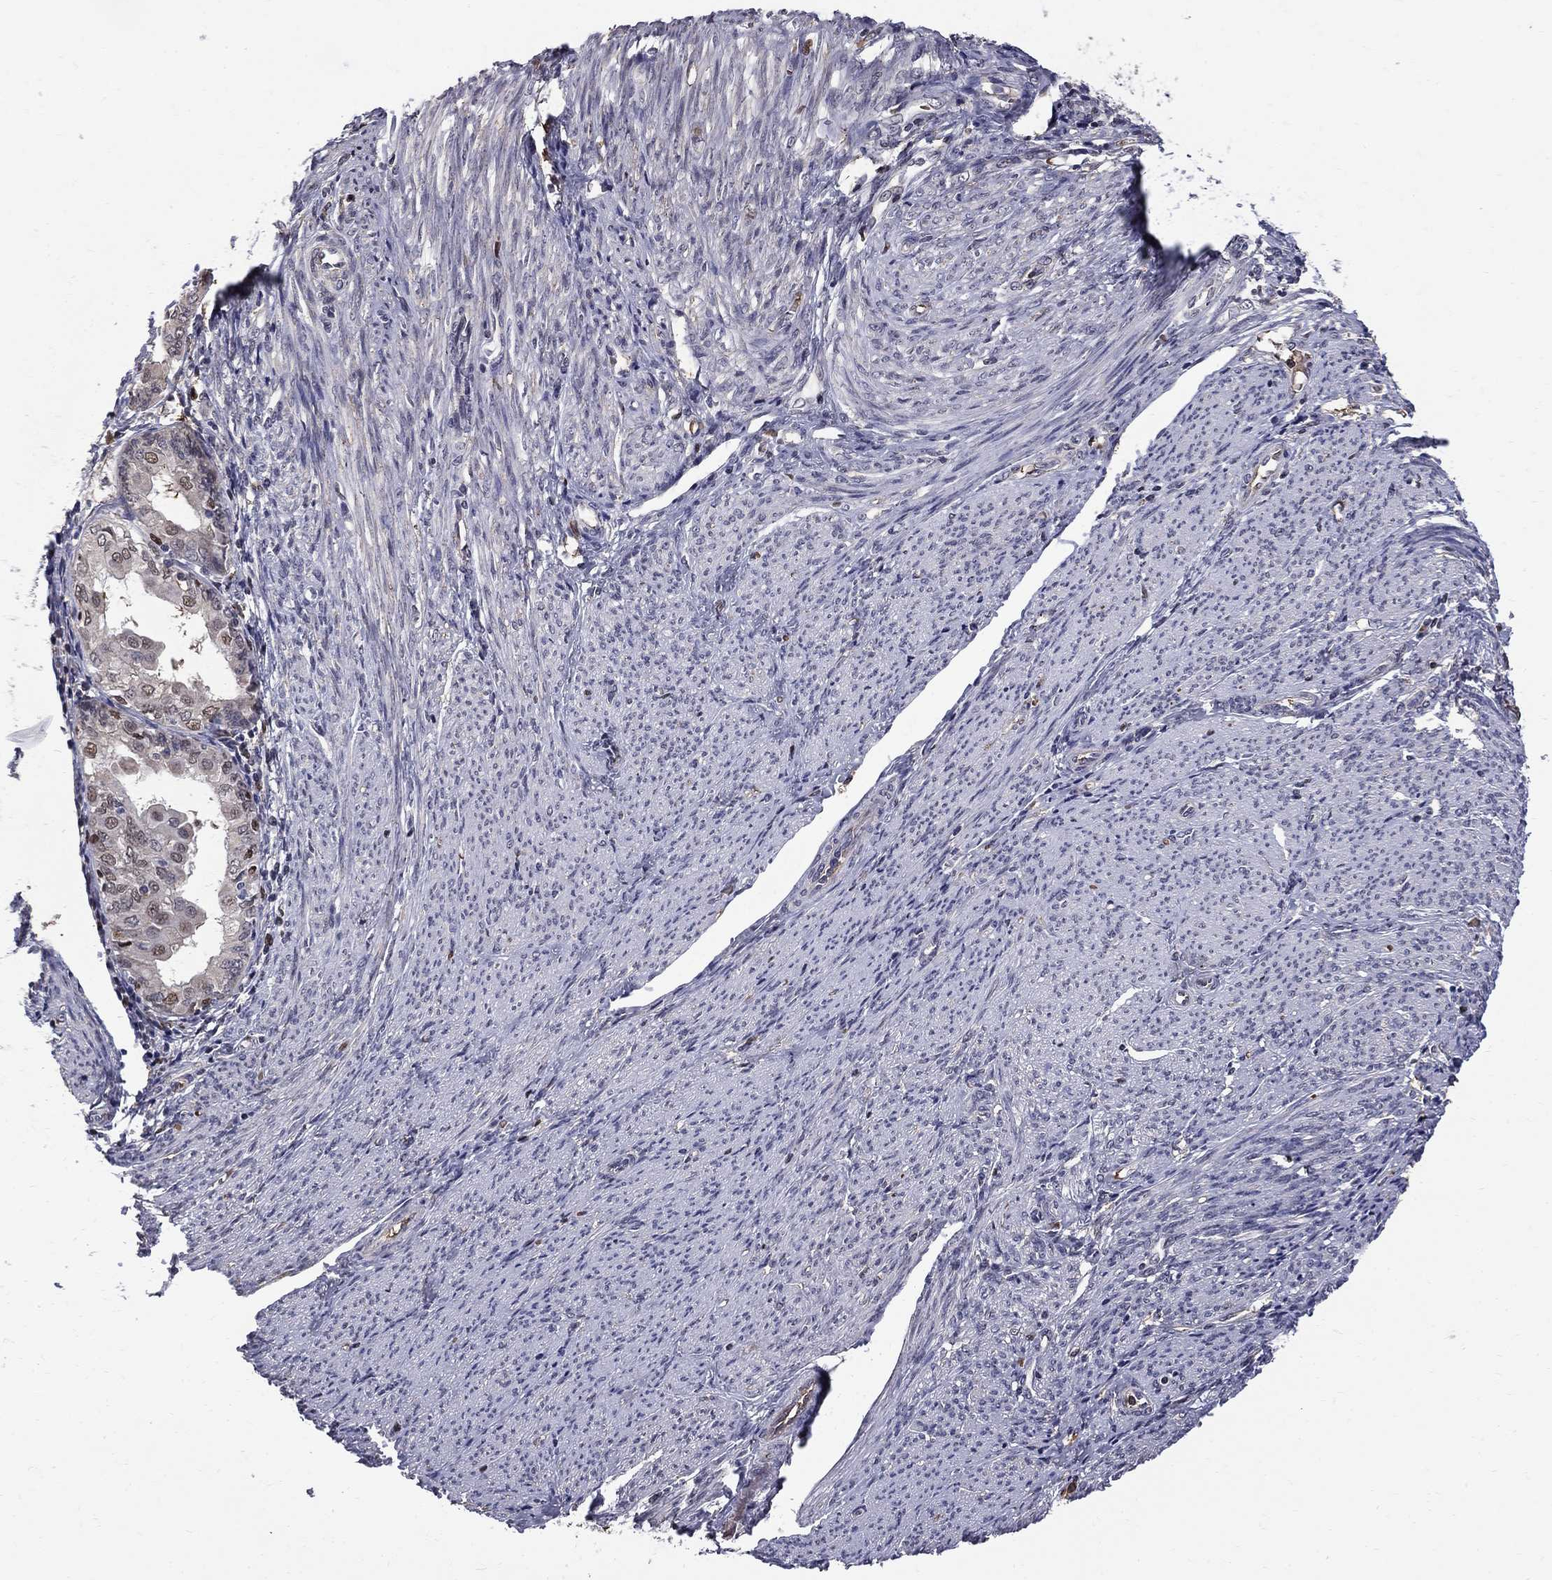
{"staining": {"intensity": "negative", "quantity": "none", "location": "none"}, "tissue": "endometrial cancer", "cell_type": "Tumor cells", "image_type": "cancer", "snomed": [{"axis": "morphology", "description": "Adenocarcinoma, NOS"}, {"axis": "topography", "description": "Endometrium"}], "caption": "A histopathology image of endometrial cancer stained for a protein exhibits no brown staining in tumor cells.", "gene": "HSPB2", "patient": {"sex": "female", "age": 68}}